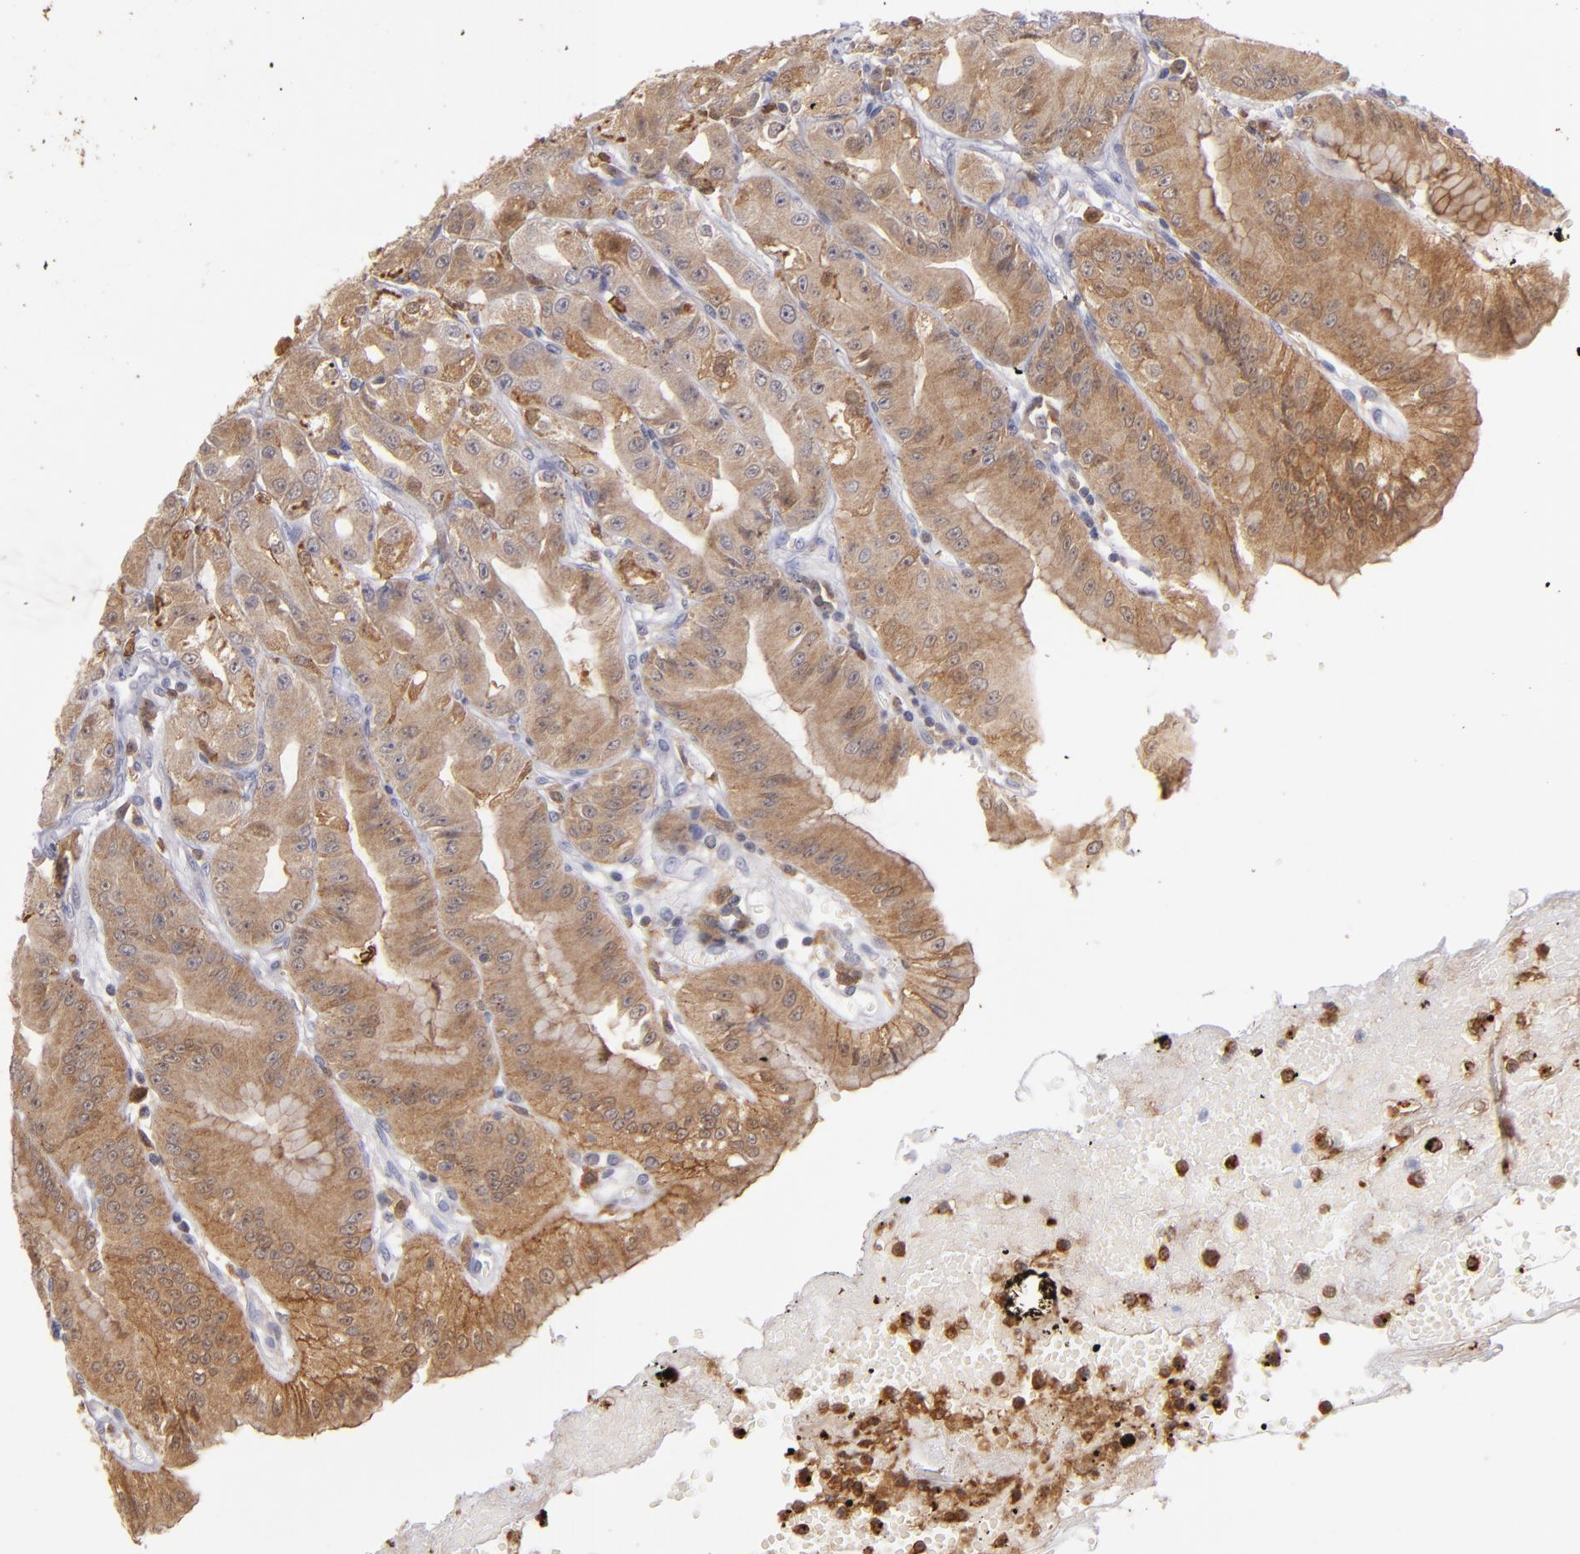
{"staining": {"intensity": "strong", "quantity": ">75%", "location": "cytoplasmic/membranous"}, "tissue": "stomach", "cell_type": "Glandular cells", "image_type": "normal", "snomed": [{"axis": "morphology", "description": "Normal tissue, NOS"}, {"axis": "topography", "description": "Stomach, lower"}], "caption": "An IHC histopathology image of normal tissue is shown. Protein staining in brown shows strong cytoplasmic/membranous positivity in stomach within glandular cells. (Brightfield microscopy of DAB IHC at high magnification).", "gene": "PRKCD", "patient": {"sex": "male", "age": 71}}